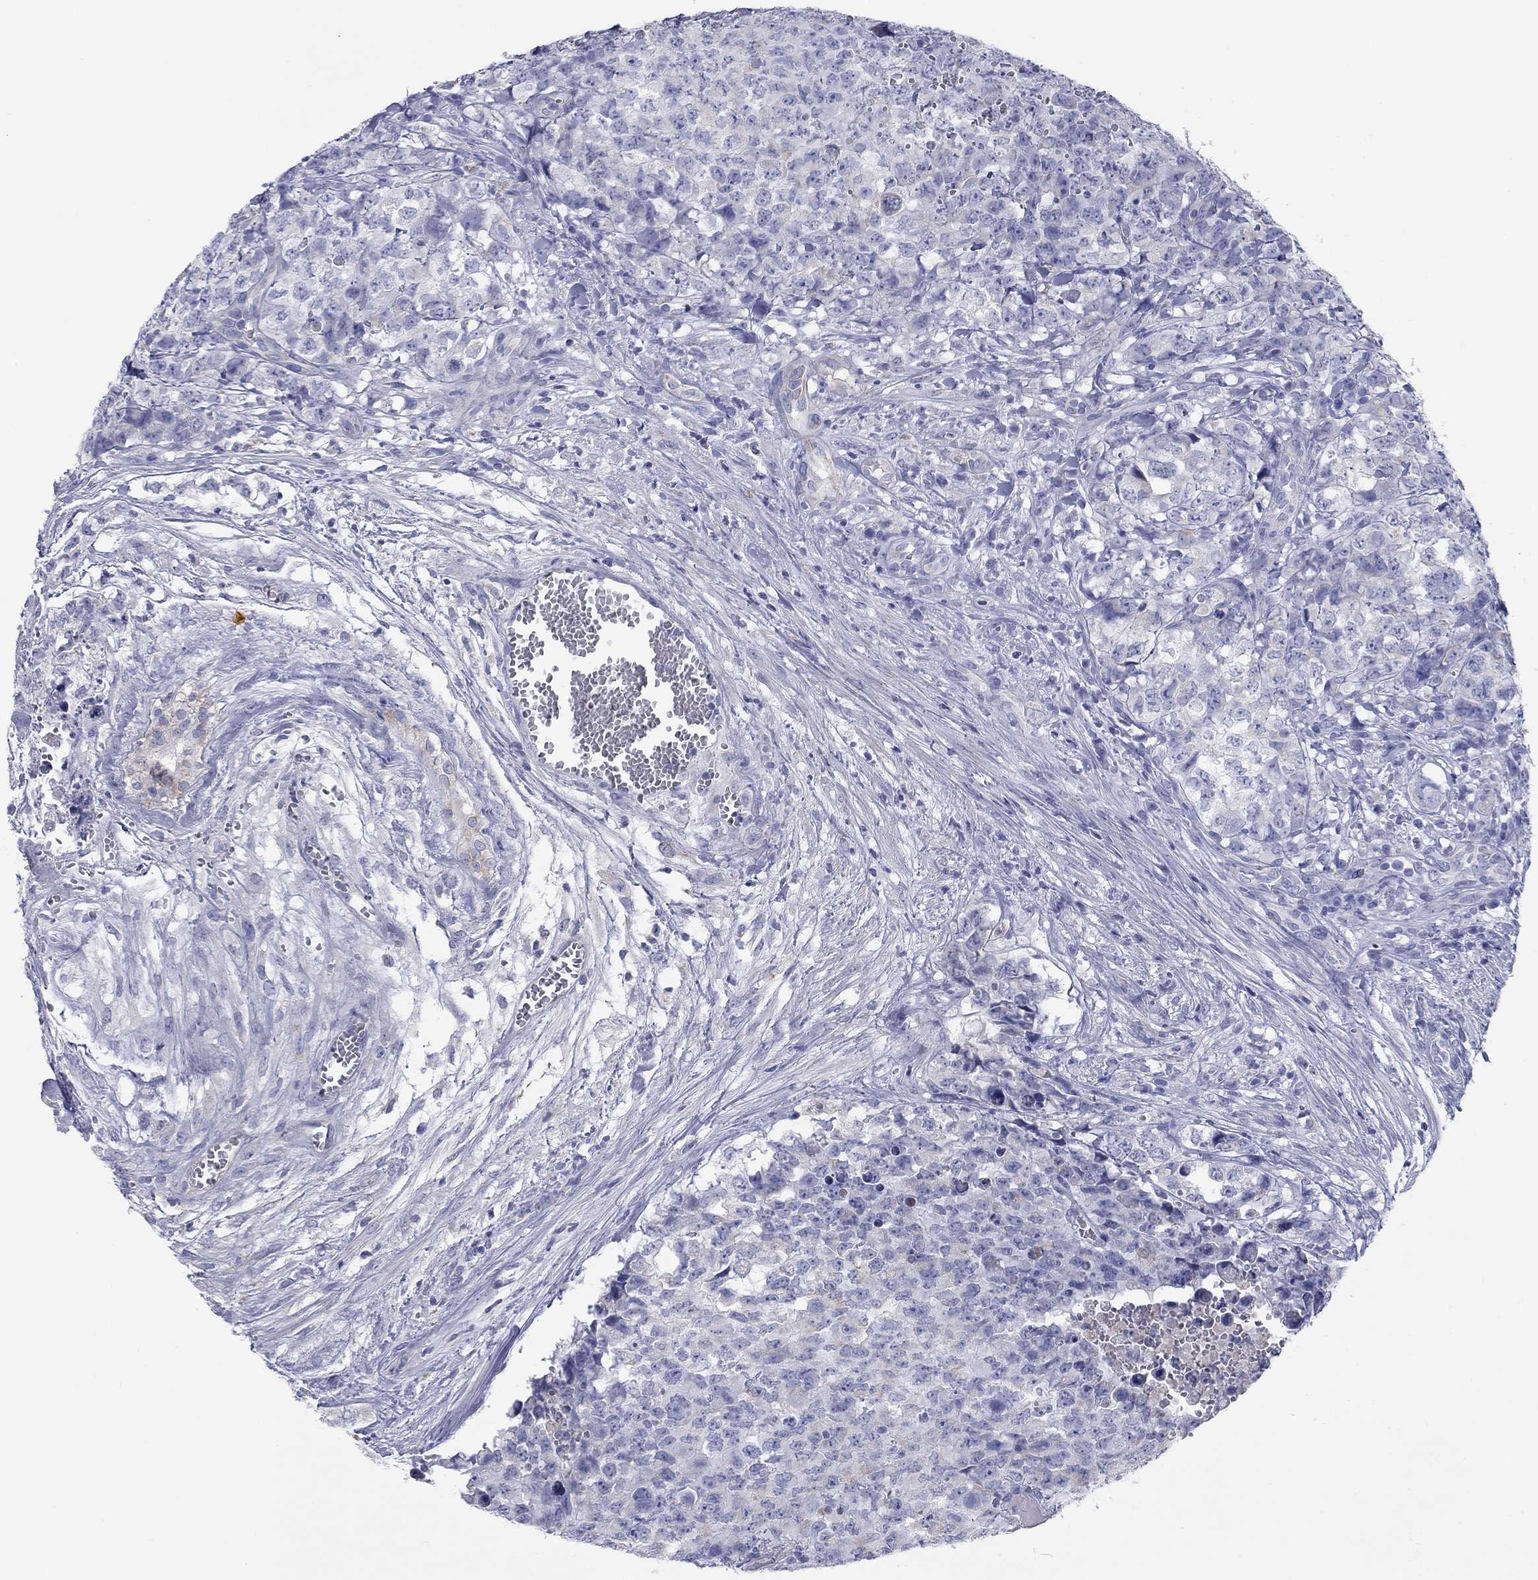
{"staining": {"intensity": "negative", "quantity": "none", "location": "none"}, "tissue": "testis cancer", "cell_type": "Tumor cells", "image_type": "cancer", "snomed": [{"axis": "morphology", "description": "Carcinoma, Embryonal, NOS"}, {"axis": "topography", "description": "Testis"}], "caption": "Tumor cells show no significant positivity in testis embryonal carcinoma.", "gene": "MGST3", "patient": {"sex": "male", "age": 23}}